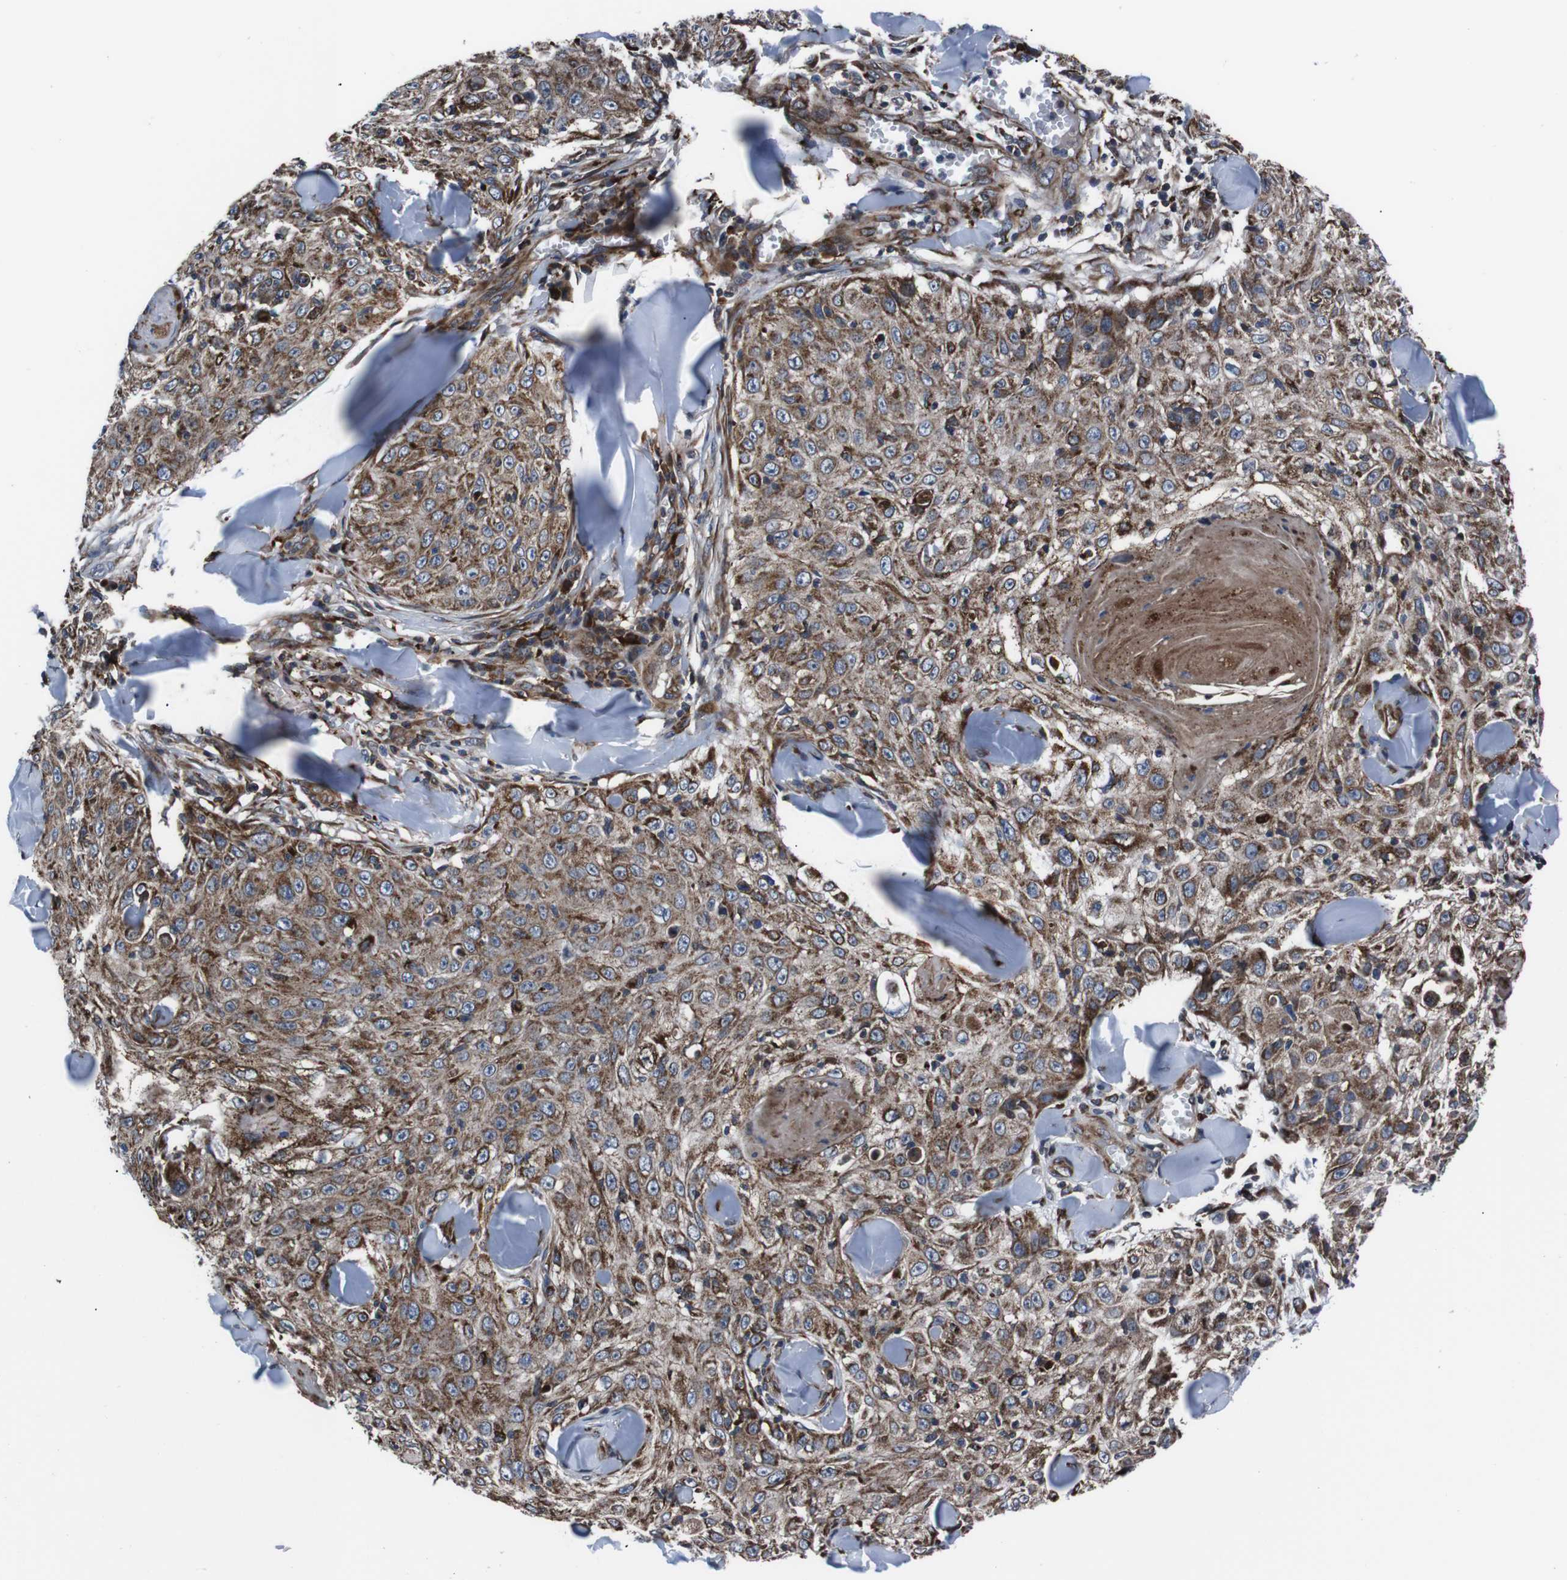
{"staining": {"intensity": "strong", "quantity": ">75%", "location": "cytoplasmic/membranous"}, "tissue": "skin cancer", "cell_type": "Tumor cells", "image_type": "cancer", "snomed": [{"axis": "morphology", "description": "Squamous cell carcinoma, NOS"}, {"axis": "topography", "description": "Skin"}], "caption": "The immunohistochemical stain labels strong cytoplasmic/membranous expression in tumor cells of skin cancer (squamous cell carcinoma) tissue.", "gene": "EIF4A2", "patient": {"sex": "male", "age": 86}}